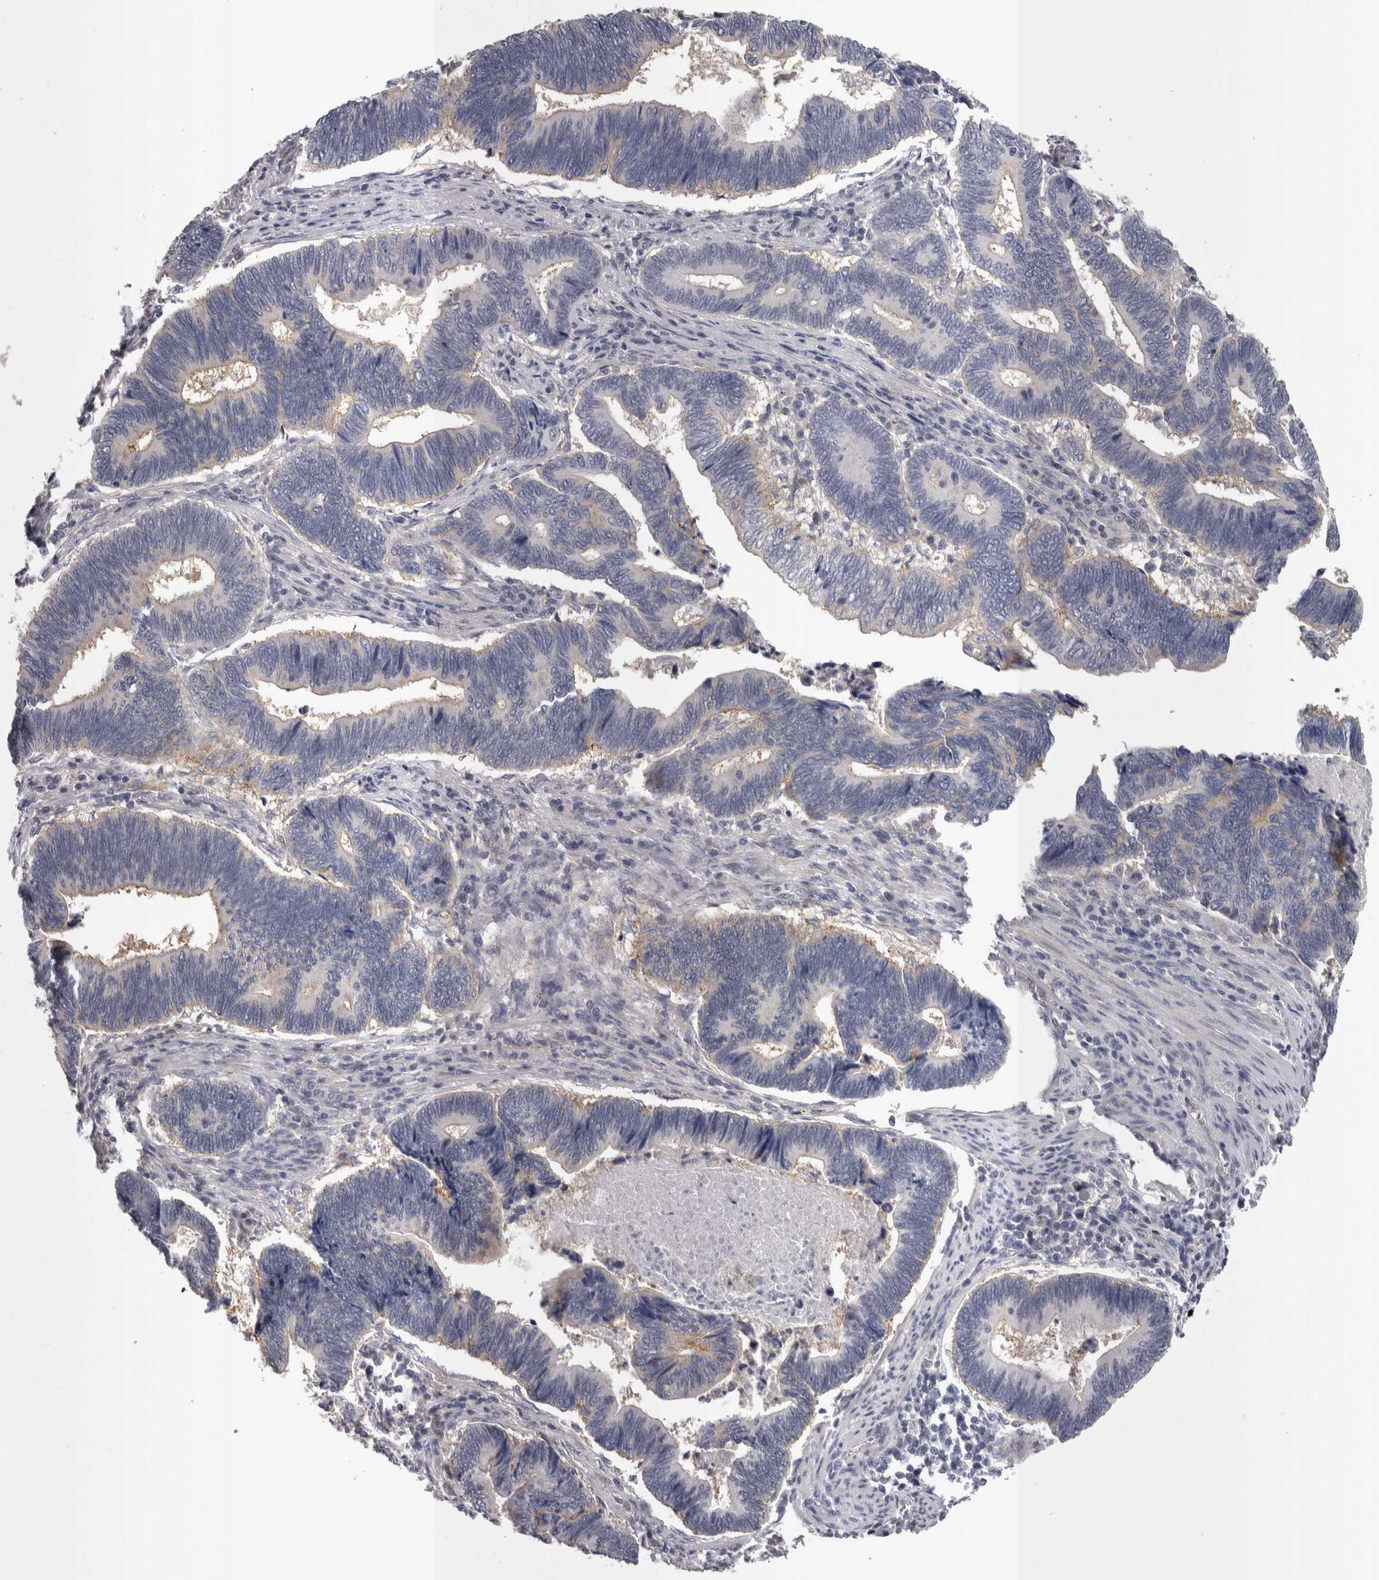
{"staining": {"intensity": "weak", "quantity": "<25%", "location": "cytoplasmic/membranous"}, "tissue": "pancreatic cancer", "cell_type": "Tumor cells", "image_type": "cancer", "snomed": [{"axis": "morphology", "description": "Adenocarcinoma, NOS"}, {"axis": "topography", "description": "Pancreas"}], "caption": "The IHC image has no significant positivity in tumor cells of pancreatic cancer tissue.", "gene": "LYZL6", "patient": {"sex": "female", "age": 70}}